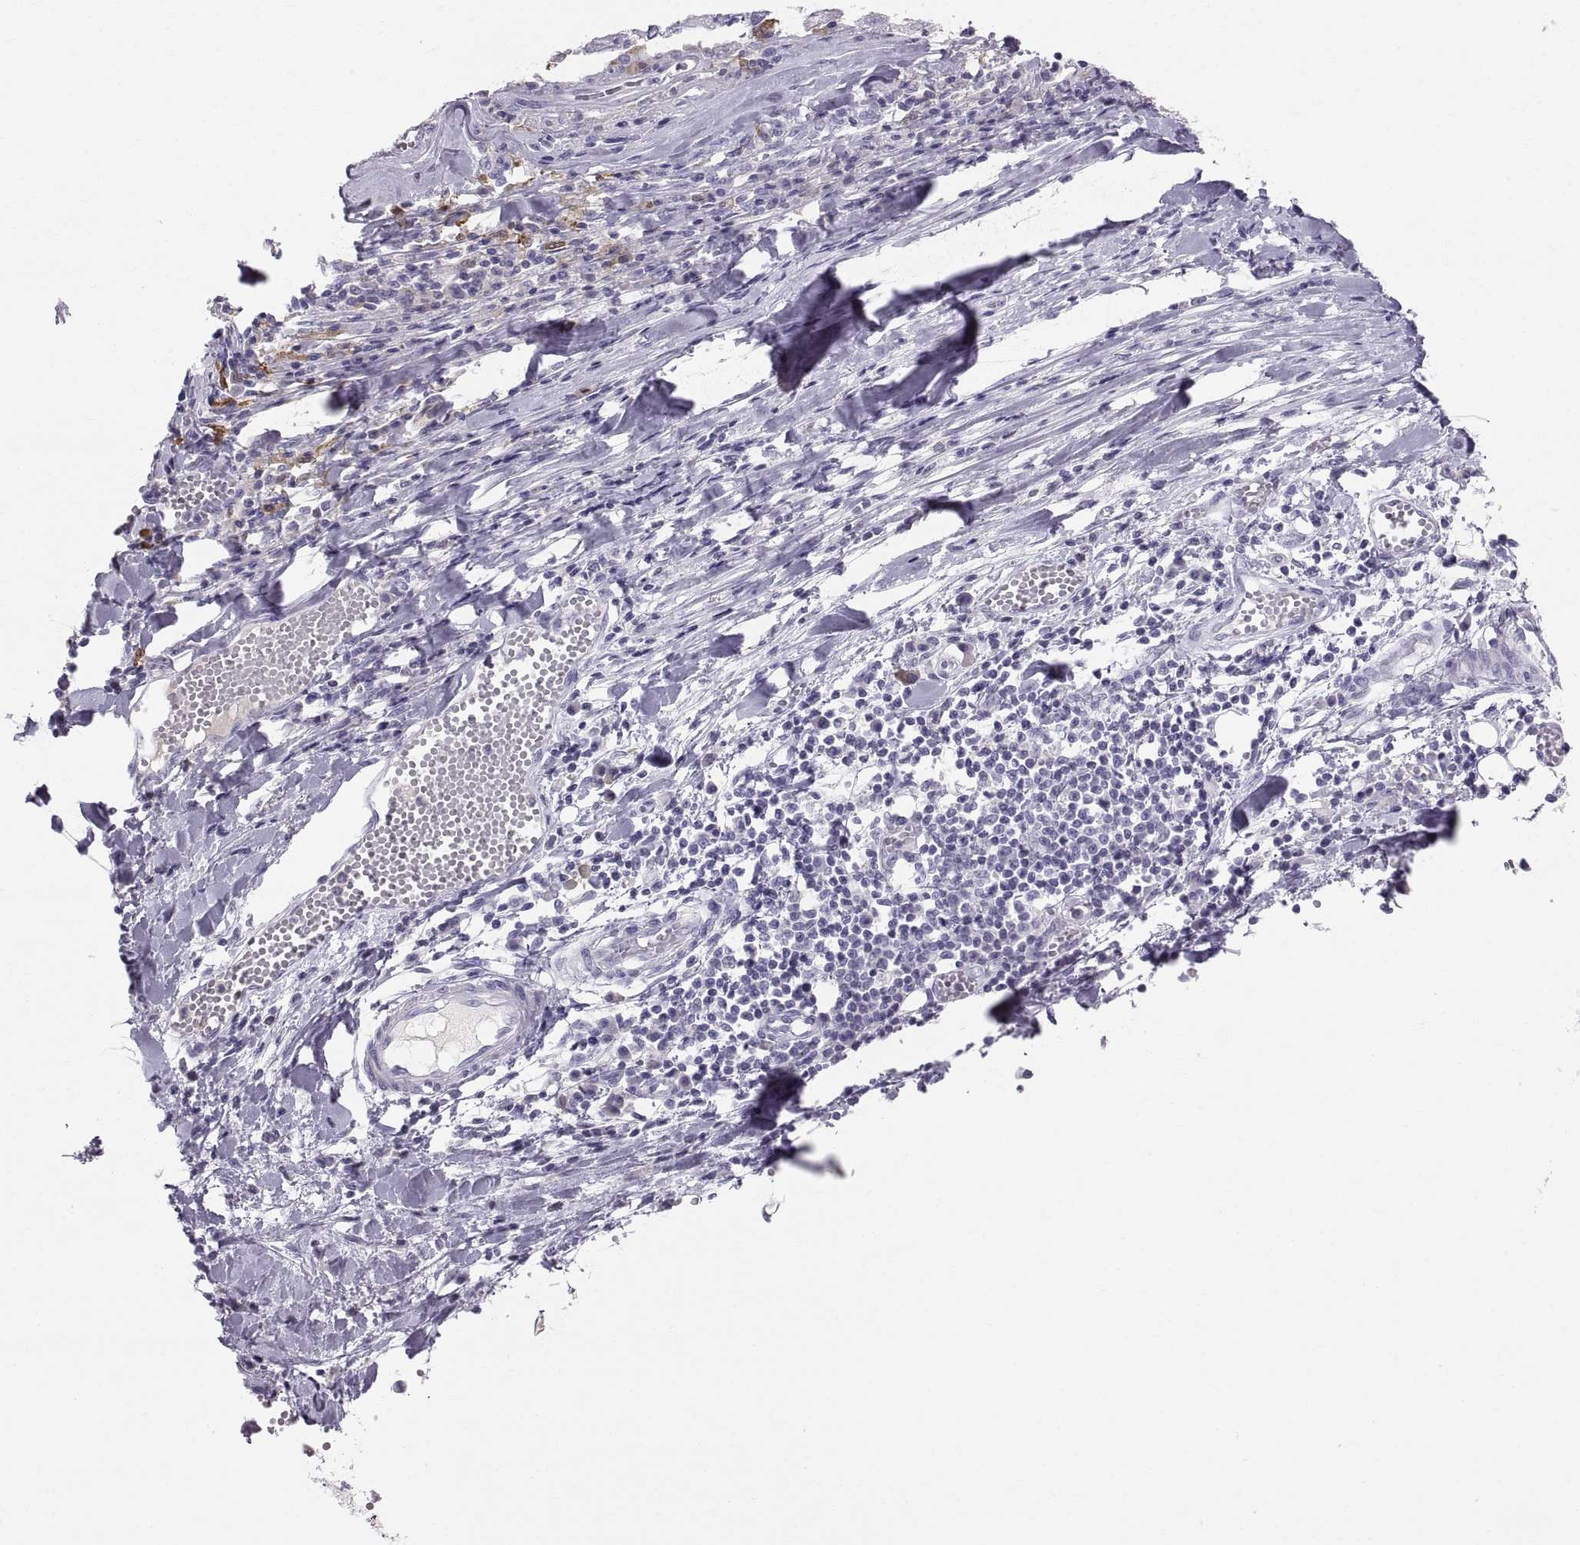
{"staining": {"intensity": "negative", "quantity": "none", "location": "none"}, "tissue": "melanoma", "cell_type": "Tumor cells", "image_type": "cancer", "snomed": [{"axis": "morphology", "description": "Malignant melanoma, Metastatic site"}, {"axis": "topography", "description": "Lymph node"}], "caption": "Human malignant melanoma (metastatic site) stained for a protein using immunohistochemistry exhibits no positivity in tumor cells.", "gene": "SLC22A6", "patient": {"sex": "male", "age": 50}}